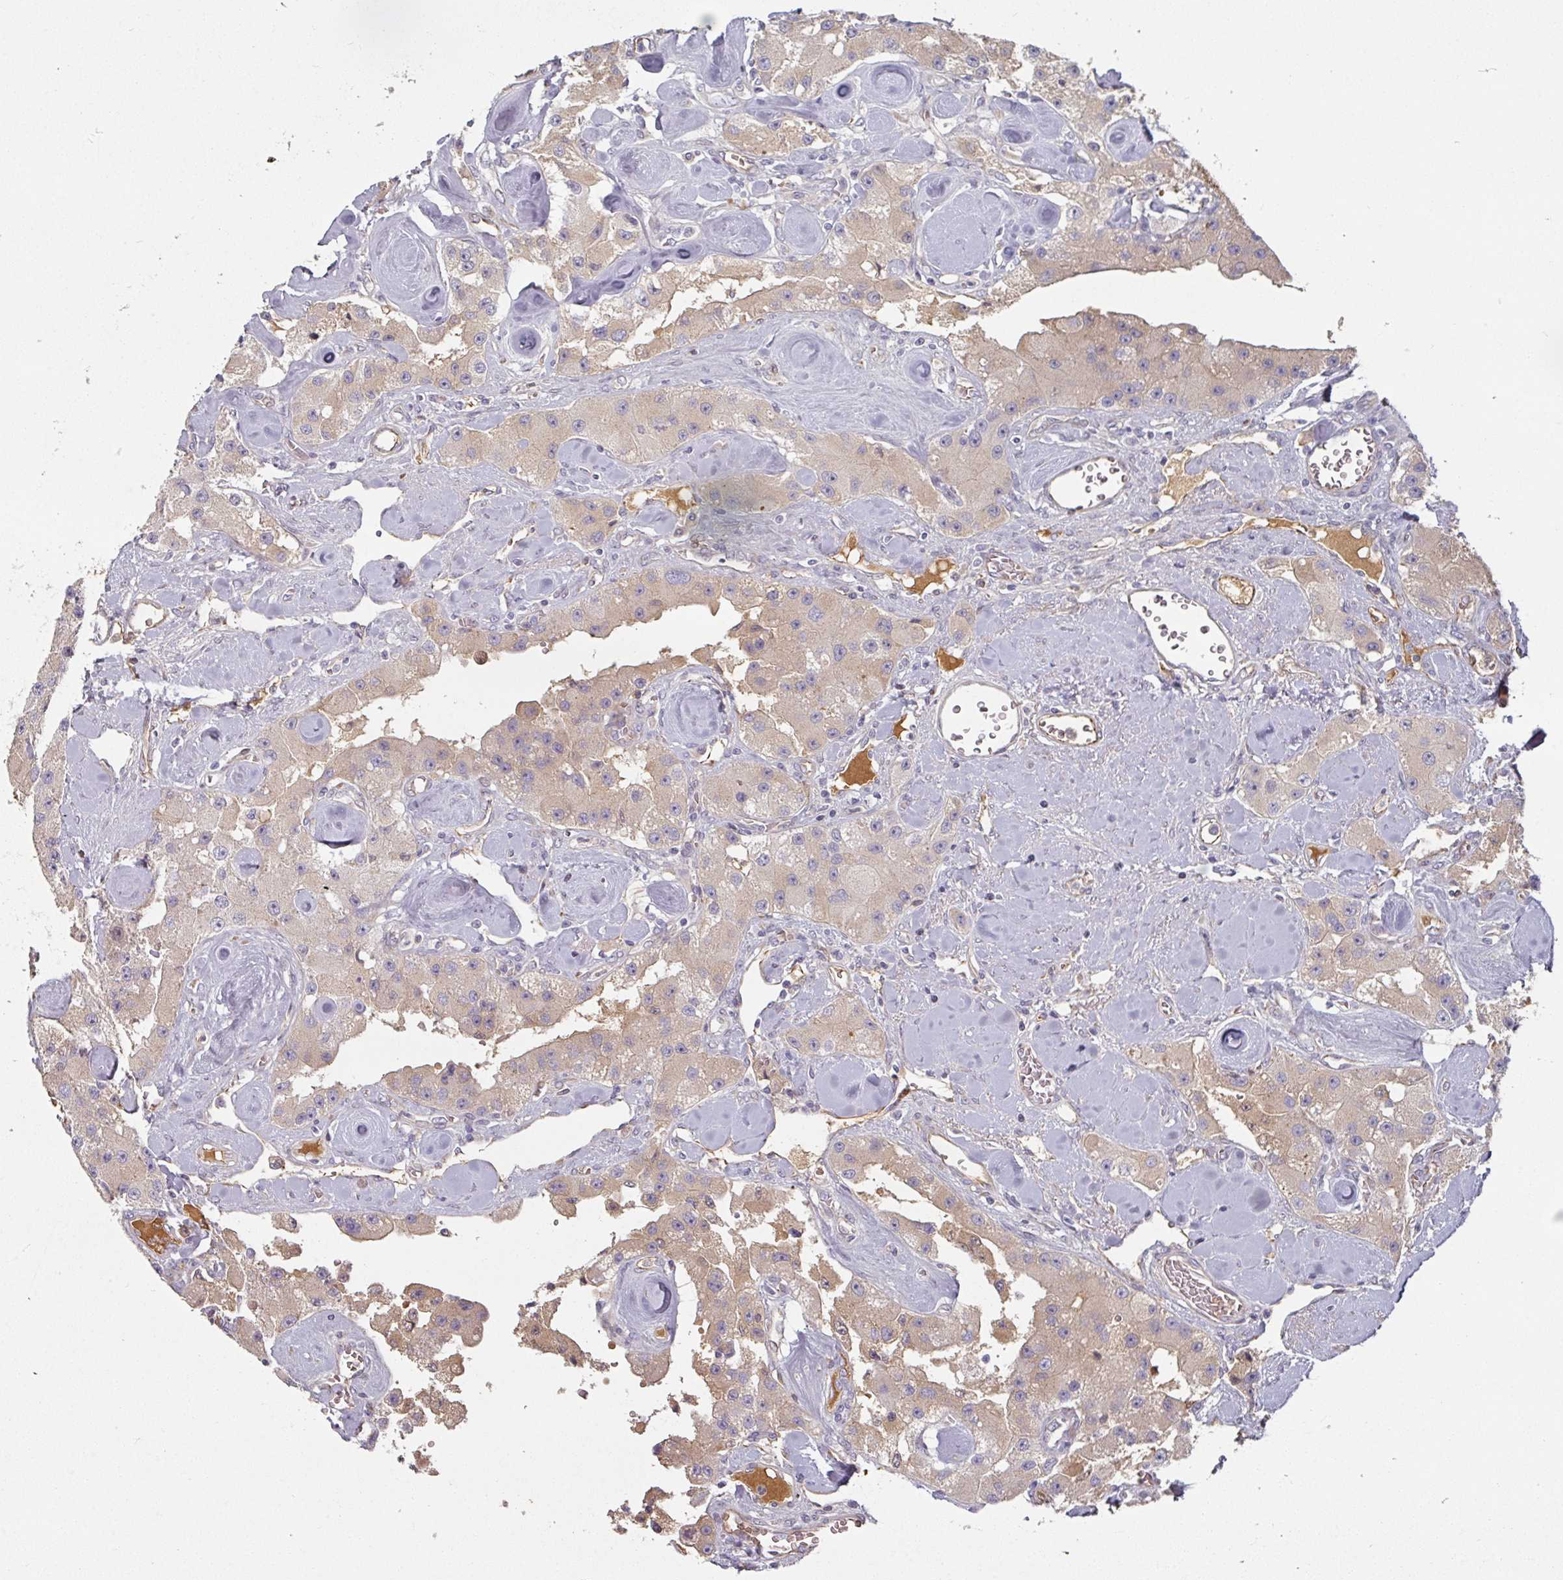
{"staining": {"intensity": "weak", "quantity": ">75%", "location": "cytoplasmic/membranous"}, "tissue": "carcinoid", "cell_type": "Tumor cells", "image_type": "cancer", "snomed": [{"axis": "morphology", "description": "Carcinoid, malignant, NOS"}, {"axis": "topography", "description": "Pancreas"}], "caption": "Approximately >75% of tumor cells in carcinoid (malignant) display weak cytoplasmic/membranous protein staining as visualized by brown immunohistochemical staining.", "gene": "CEP78", "patient": {"sex": "male", "age": 41}}